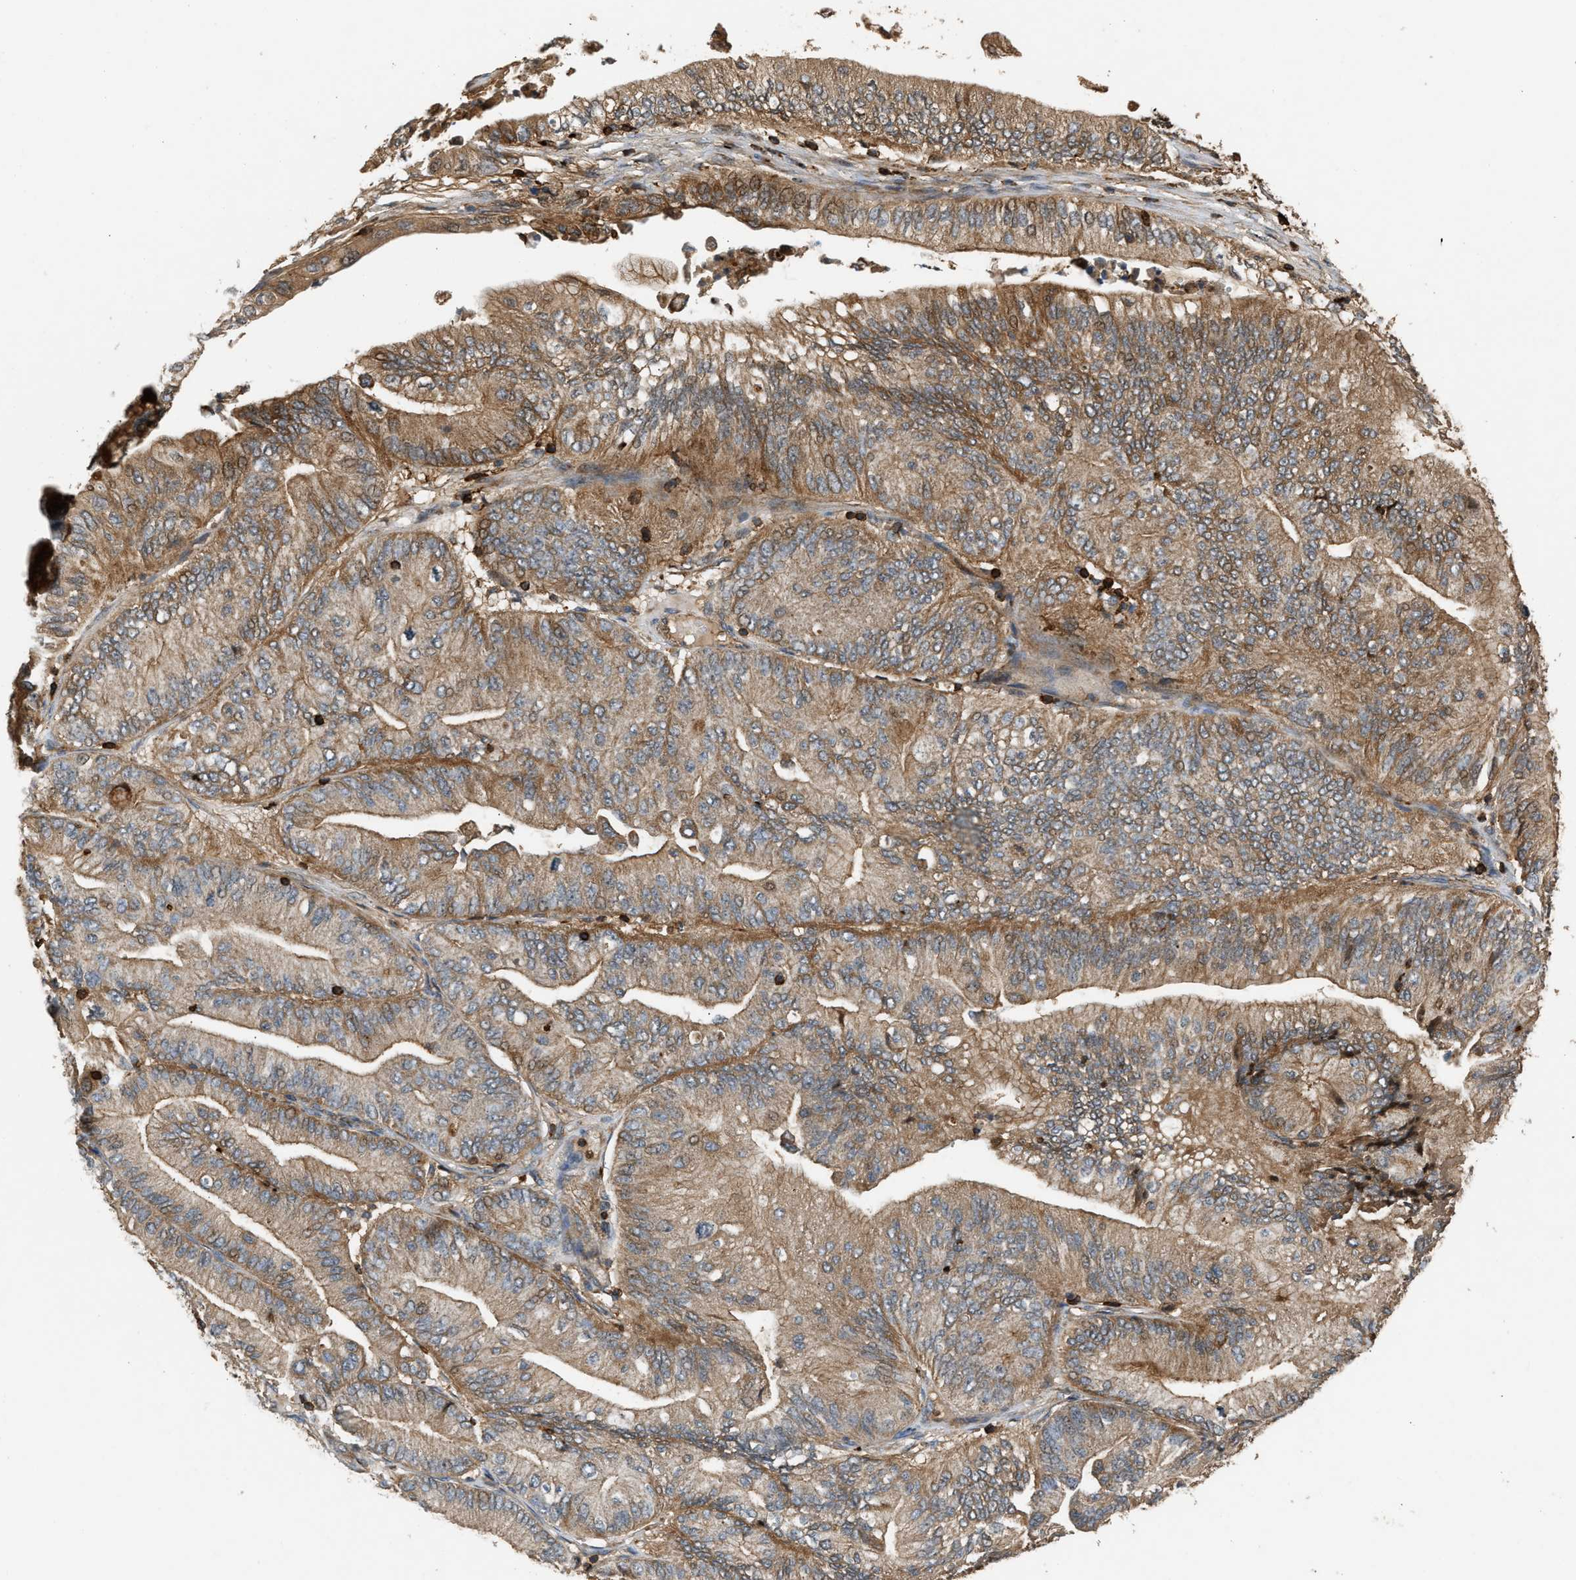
{"staining": {"intensity": "moderate", "quantity": ">75%", "location": "cytoplasmic/membranous"}, "tissue": "ovarian cancer", "cell_type": "Tumor cells", "image_type": "cancer", "snomed": [{"axis": "morphology", "description": "Cystadenocarcinoma, mucinous, NOS"}, {"axis": "topography", "description": "Ovary"}], "caption": "Approximately >75% of tumor cells in human ovarian cancer (mucinous cystadenocarcinoma) reveal moderate cytoplasmic/membranous protein staining as visualized by brown immunohistochemical staining.", "gene": "GOPC", "patient": {"sex": "female", "age": 61}}